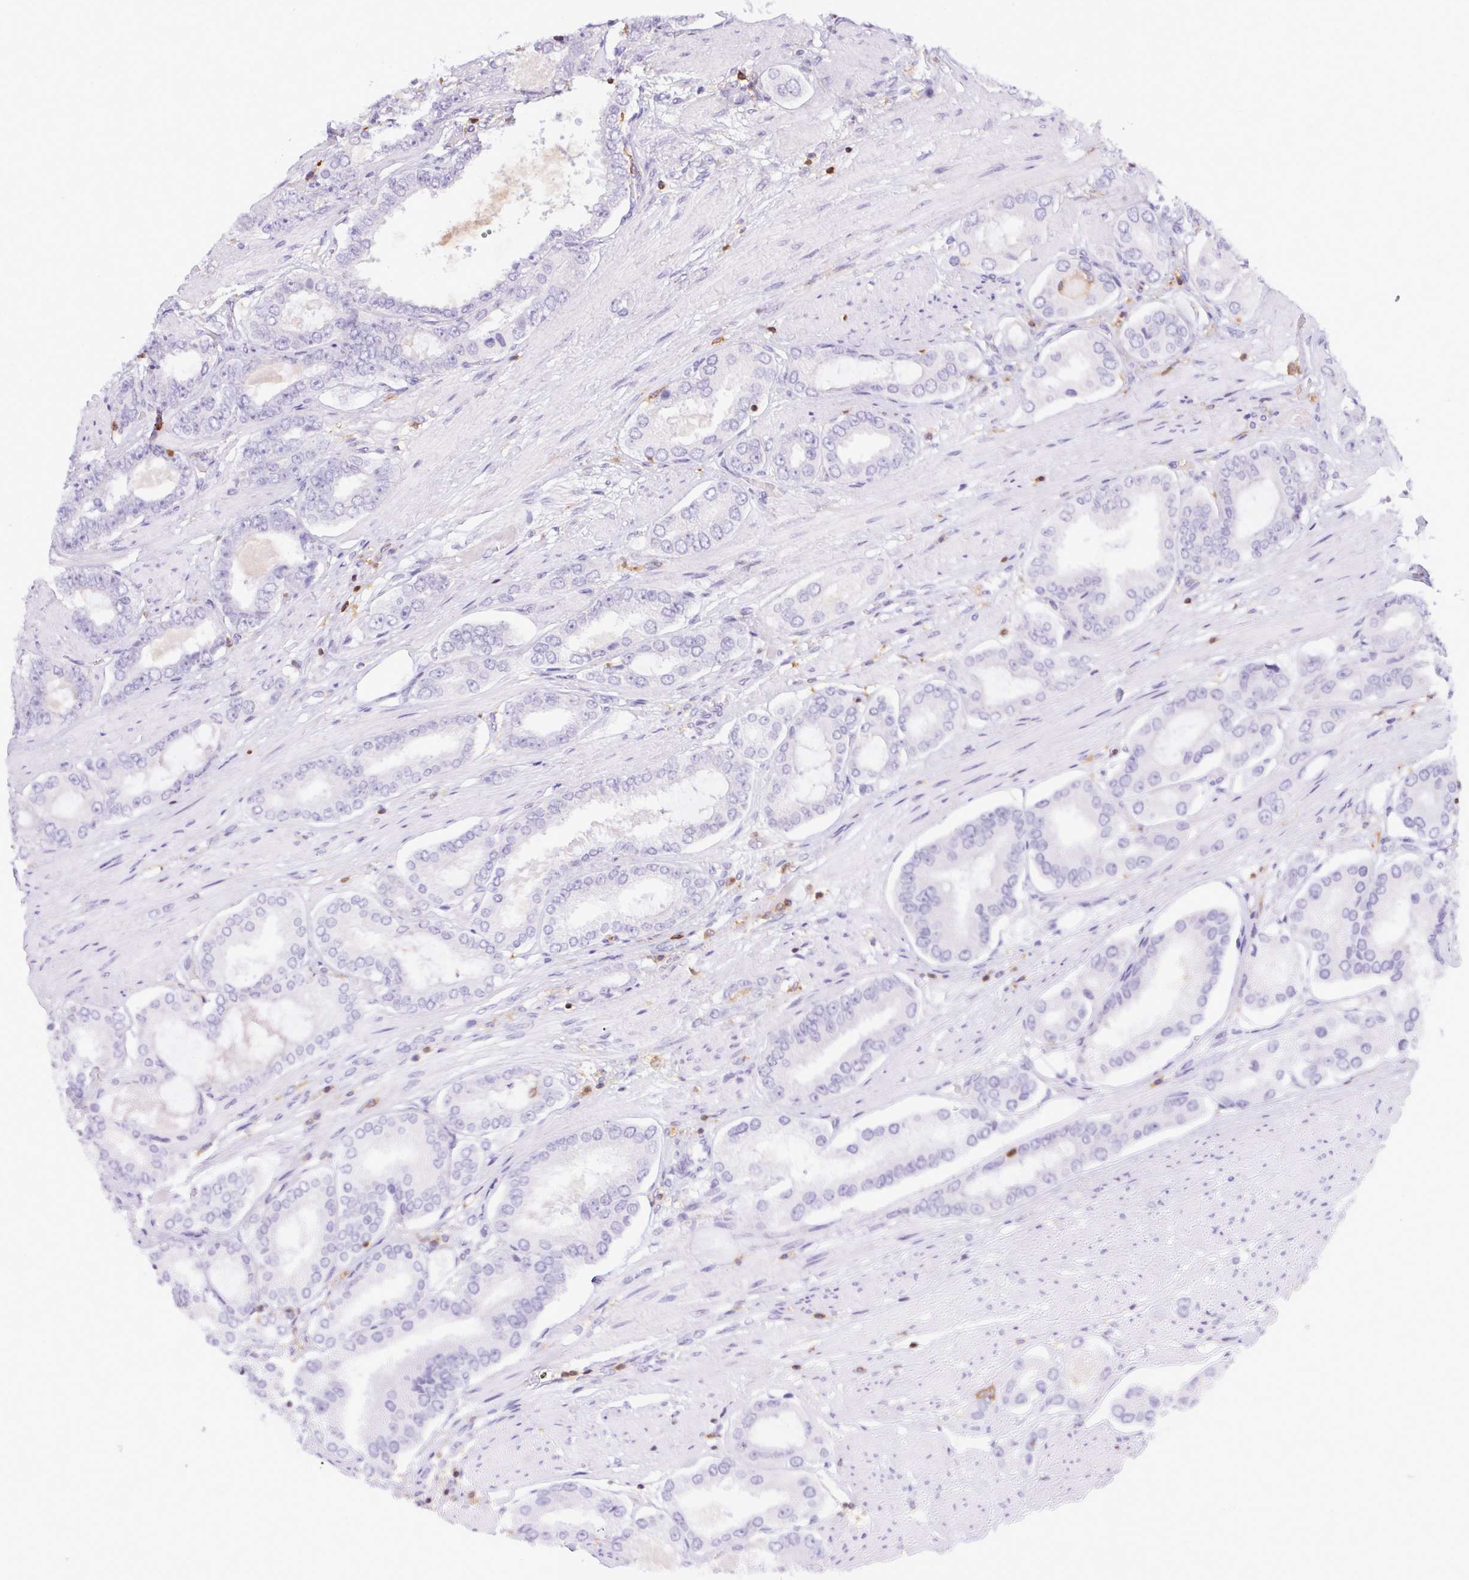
{"staining": {"intensity": "negative", "quantity": "none", "location": "none"}, "tissue": "prostate cancer", "cell_type": "Tumor cells", "image_type": "cancer", "snomed": [{"axis": "morphology", "description": "Adenocarcinoma, High grade"}, {"axis": "topography", "description": "Prostate"}], "caption": "A micrograph of human prostate cancer (high-grade adenocarcinoma) is negative for staining in tumor cells.", "gene": "APBB1IP", "patient": {"sex": "male", "age": 63}}